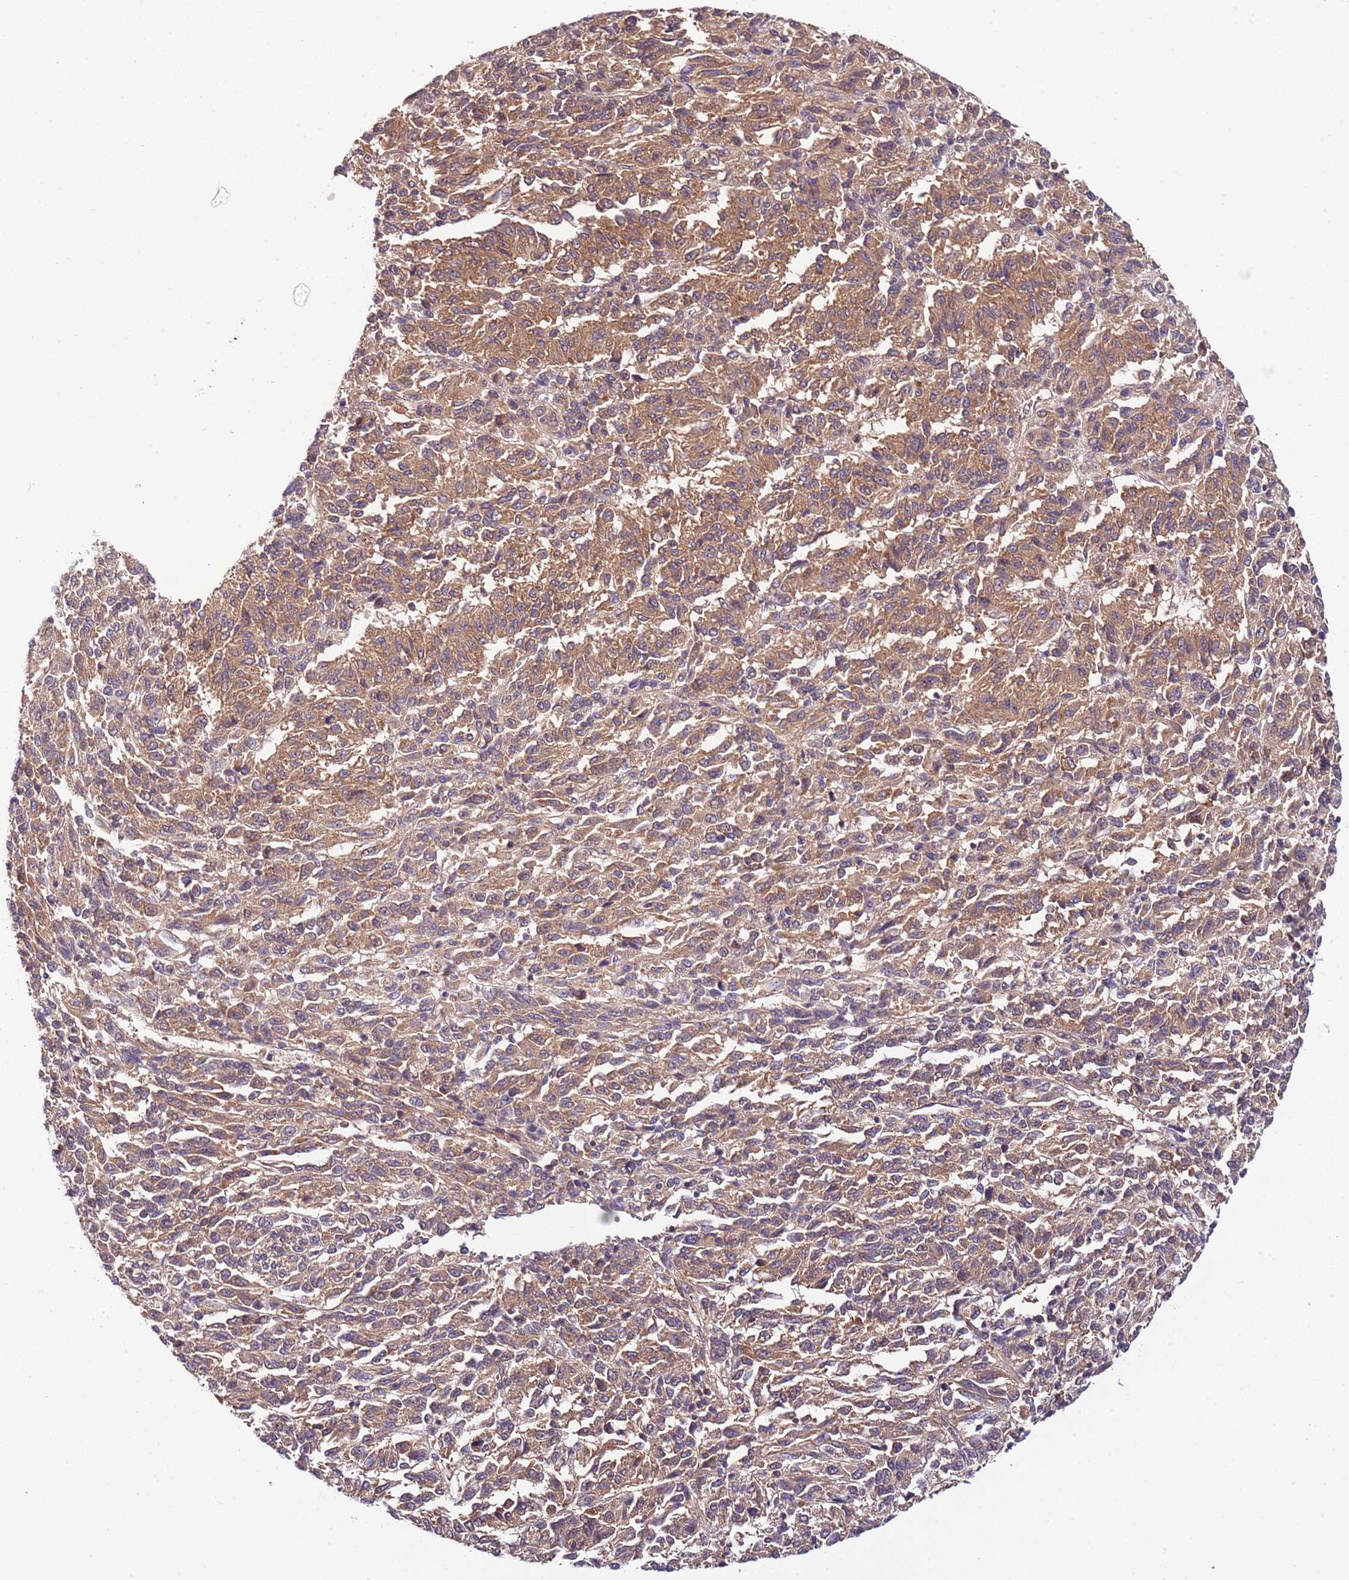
{"staining": {"intensity": "moderate", "quantity": ">75%", "location": "cytoplasmic/membranous"}, "tissue": "melanoma", "cell_type": "Tumor cells", "image_type": "cancer", "snomed": [{"axis": "morphology", "description": "Malignant melanoma, Metastatic site"}, {"axis": "topography", "description": "Lung"}], "caption": "A medium amount of moderate cytoplasmic/membranous expression is seen in approximately >75% of tumor cells in malignant melanoma (metastatic site) tissue.", "gene": "DONSON", "patient": {"sex": "male", "age": 64}}